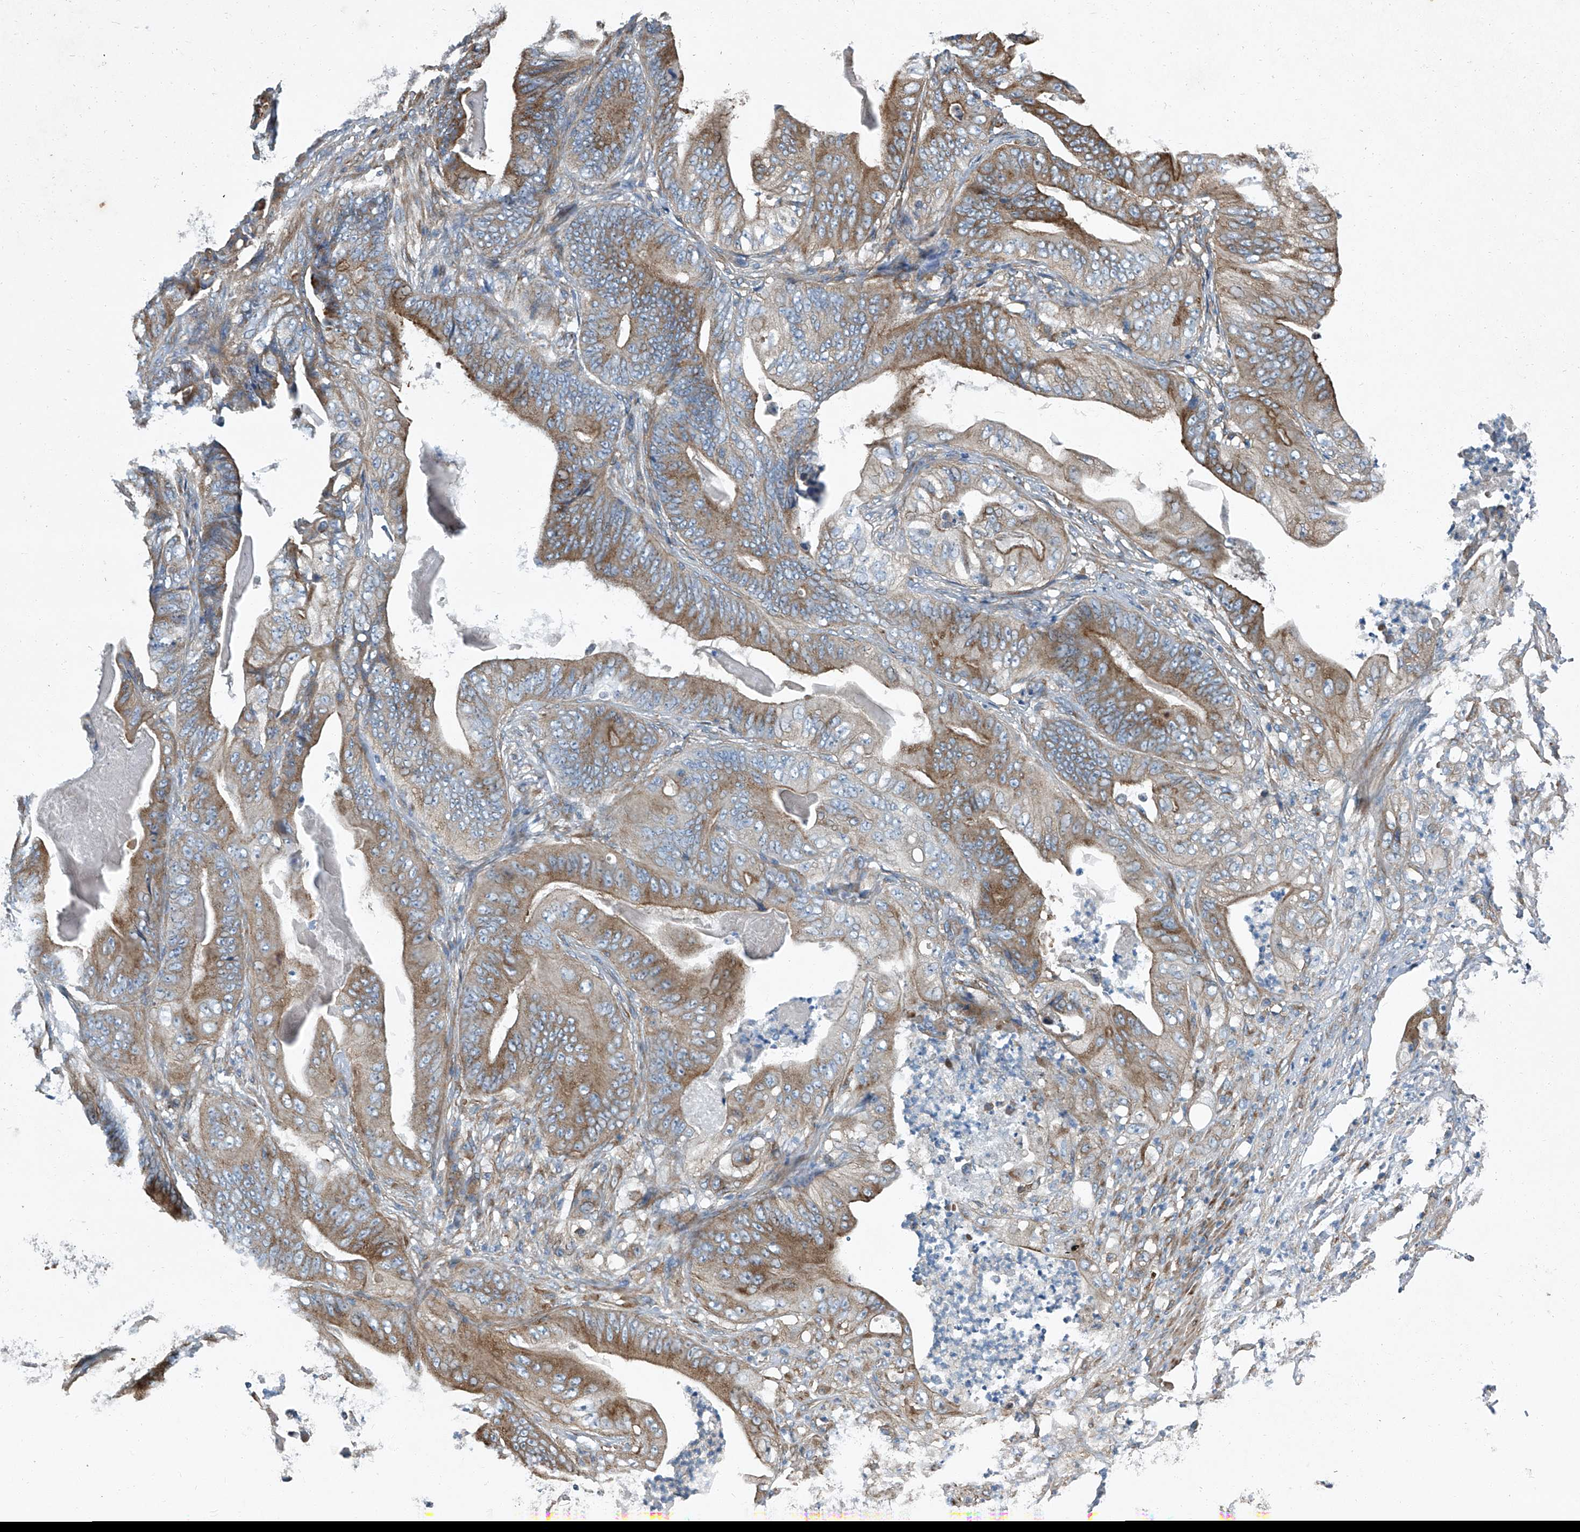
{"staining": {"intensity": "moderate", "quantity": ">75%", "location": "cytoplasmic/membranous"}, "tissue": "stomach cancer", "cell_type": "Tumor cells", "image_type": "cancer", "snomed": [{"axis": "morphology", "description": "Adenocarcinoma, NOS"}, {"axis": "topography", "description": "Stomach"}], "caption": "Approximately >75% of tumor cells in stomach cancer (adenocarcinoma) reveal moderate cytoplasmic/membranous protein expression as visualized by brown immunohistochemical staining.", "gene": "PIGH", "patient": {"sex": "female", "age": 73}}